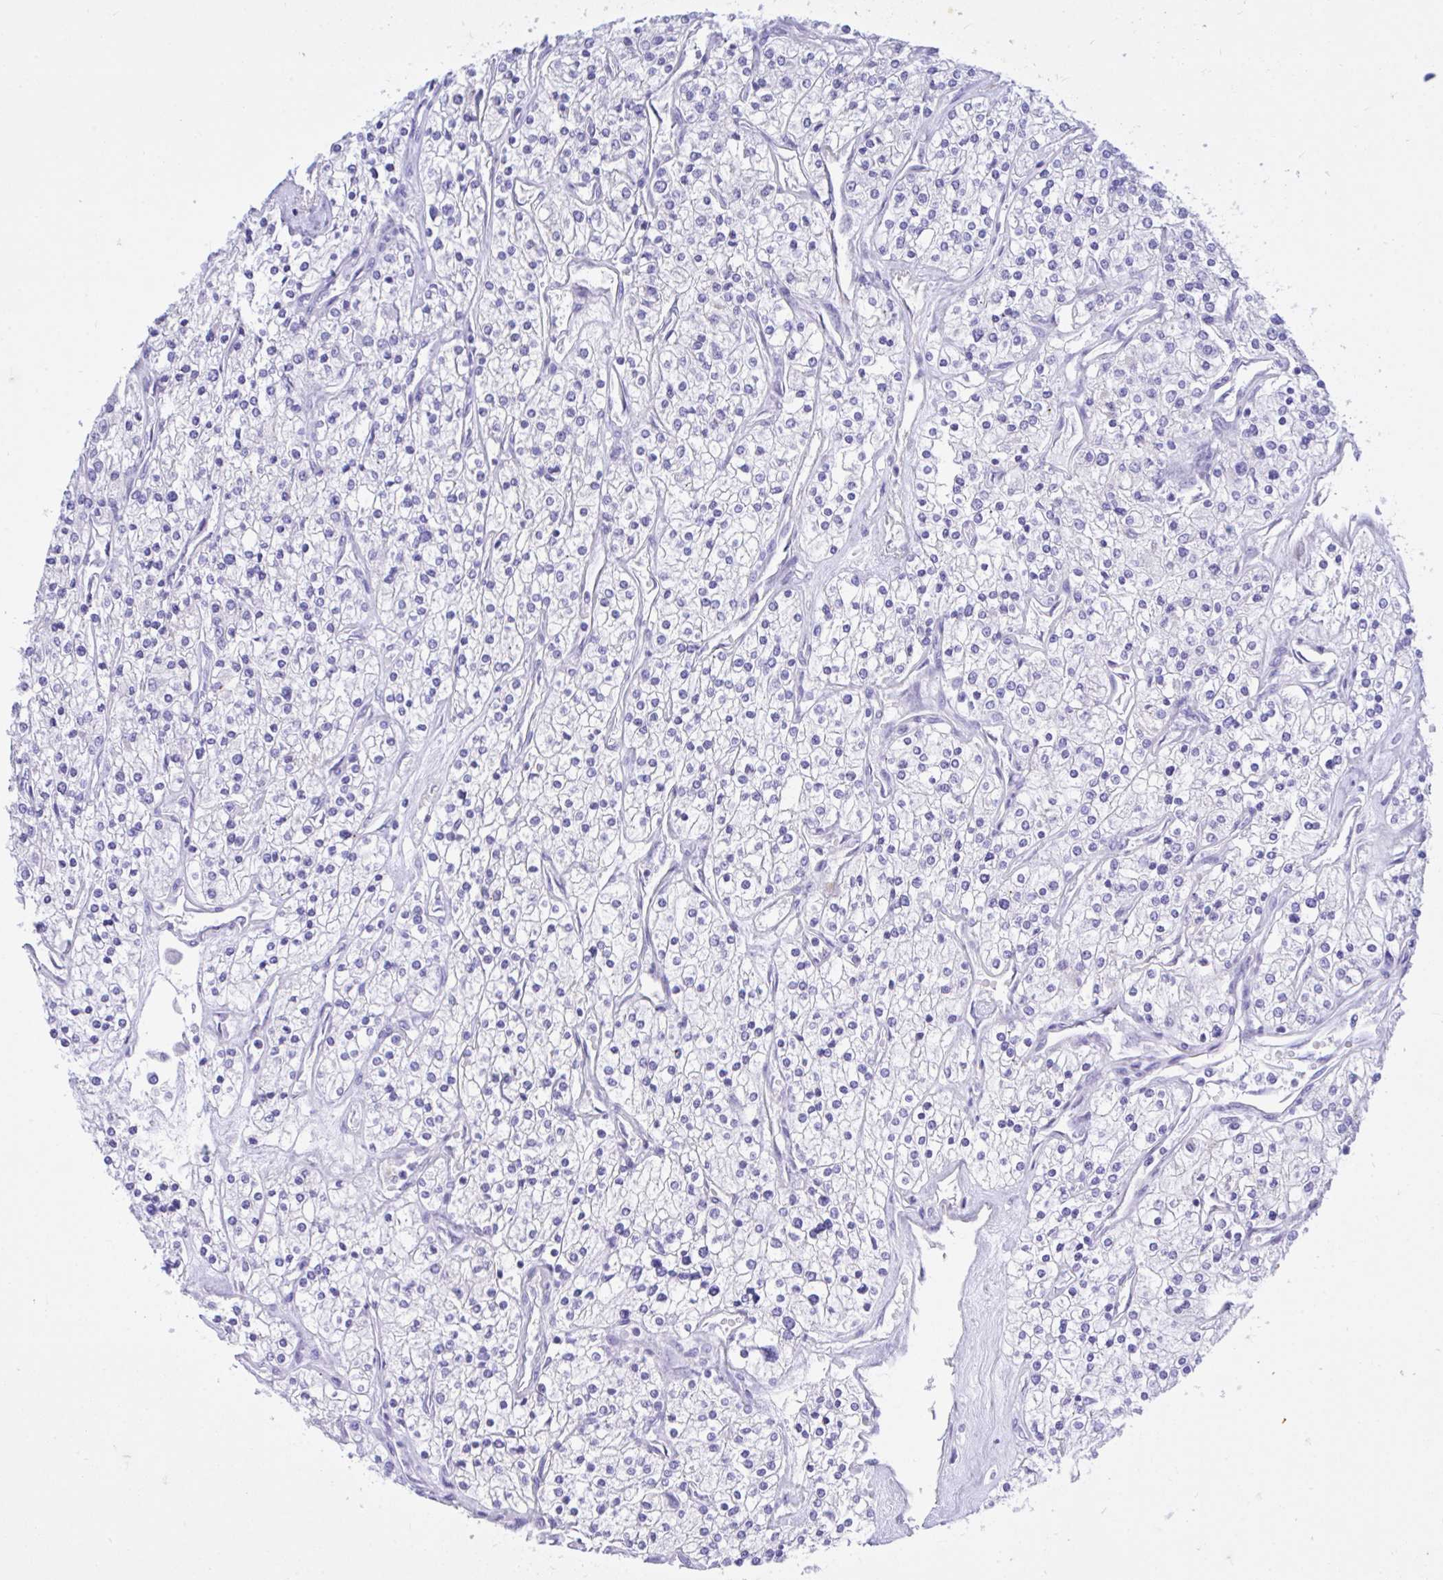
{"staining": {"intensity": "negative", "quantity": "none", "location": "none"}, "tissue": "renal cancer", "cell_type": "Tumor cells", "image_type": "cancer", "snomed": [{"axis": "morphology", "description": "Adenocarcinoma, NOS"}, {"axis": "topography", "description": "Kidney"}], "caption": "An immunohistochemistry micrograph of renal cancer (adenocarcinoma) is shown. There is no staining in tumor cells of renal cancer (adenocarcinoma).", "gene": "BEX5", "patient": {"sex": "male", "age": 80}}